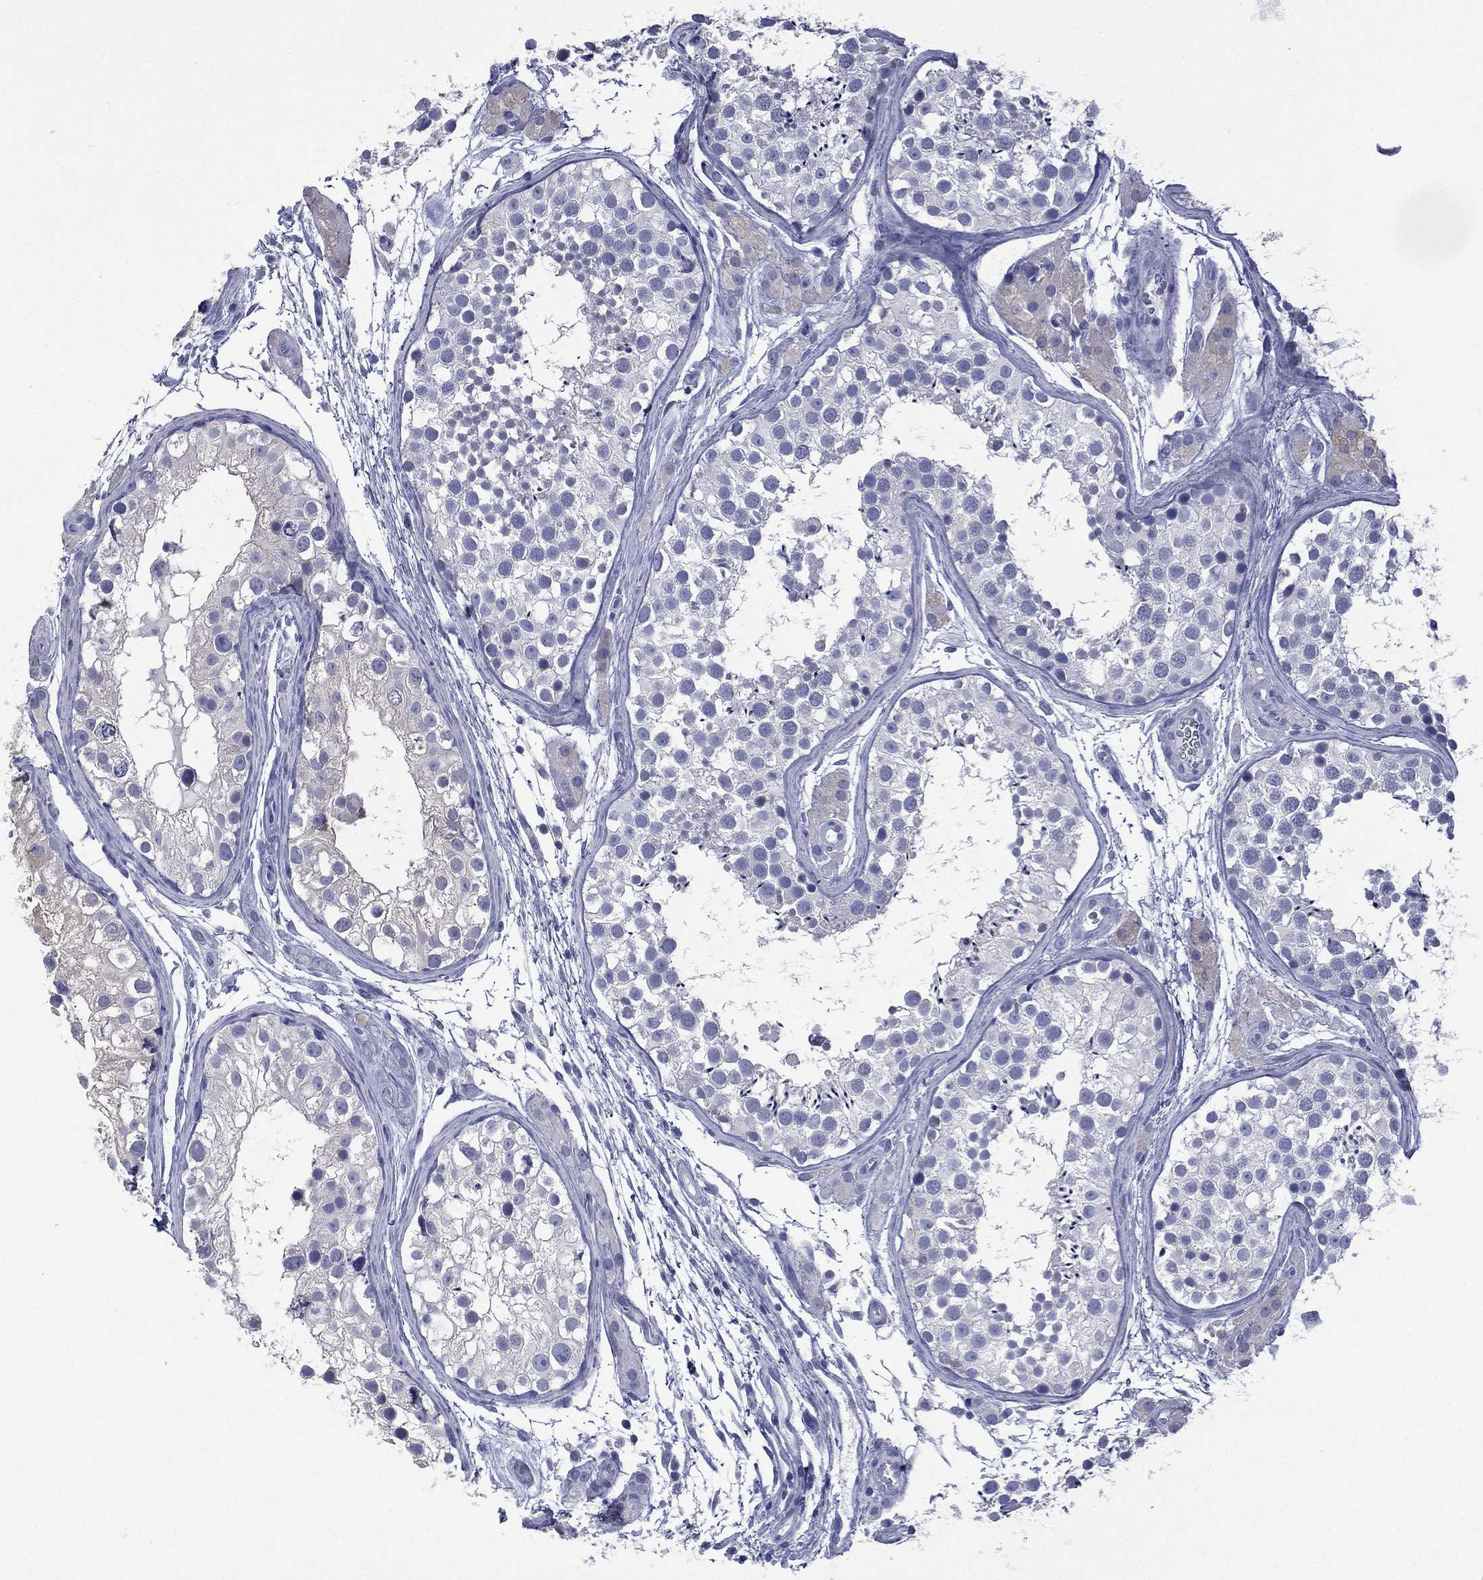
{"staining": {"intensity": "negative", "quantity": "none", "location": "none"}, "tissue": "testis", "cell_type": "Cells in seminiferous ducts", "image_type": "normal", "snomed": [{"axis": "morphology", "description": "Normal tissue, NOS"}, {"axis": "topography", "description": "Testis"}], "caption": "A photomicrograph of testis stained for a protein demonstrates no brown staining in cells in seminiferous ducts. (Brightfield microscopy of DAB immunohistochemistry (IHC) at high magnification).", "gene": "CES2", "patient": {"sex": "male", "age": 31}}